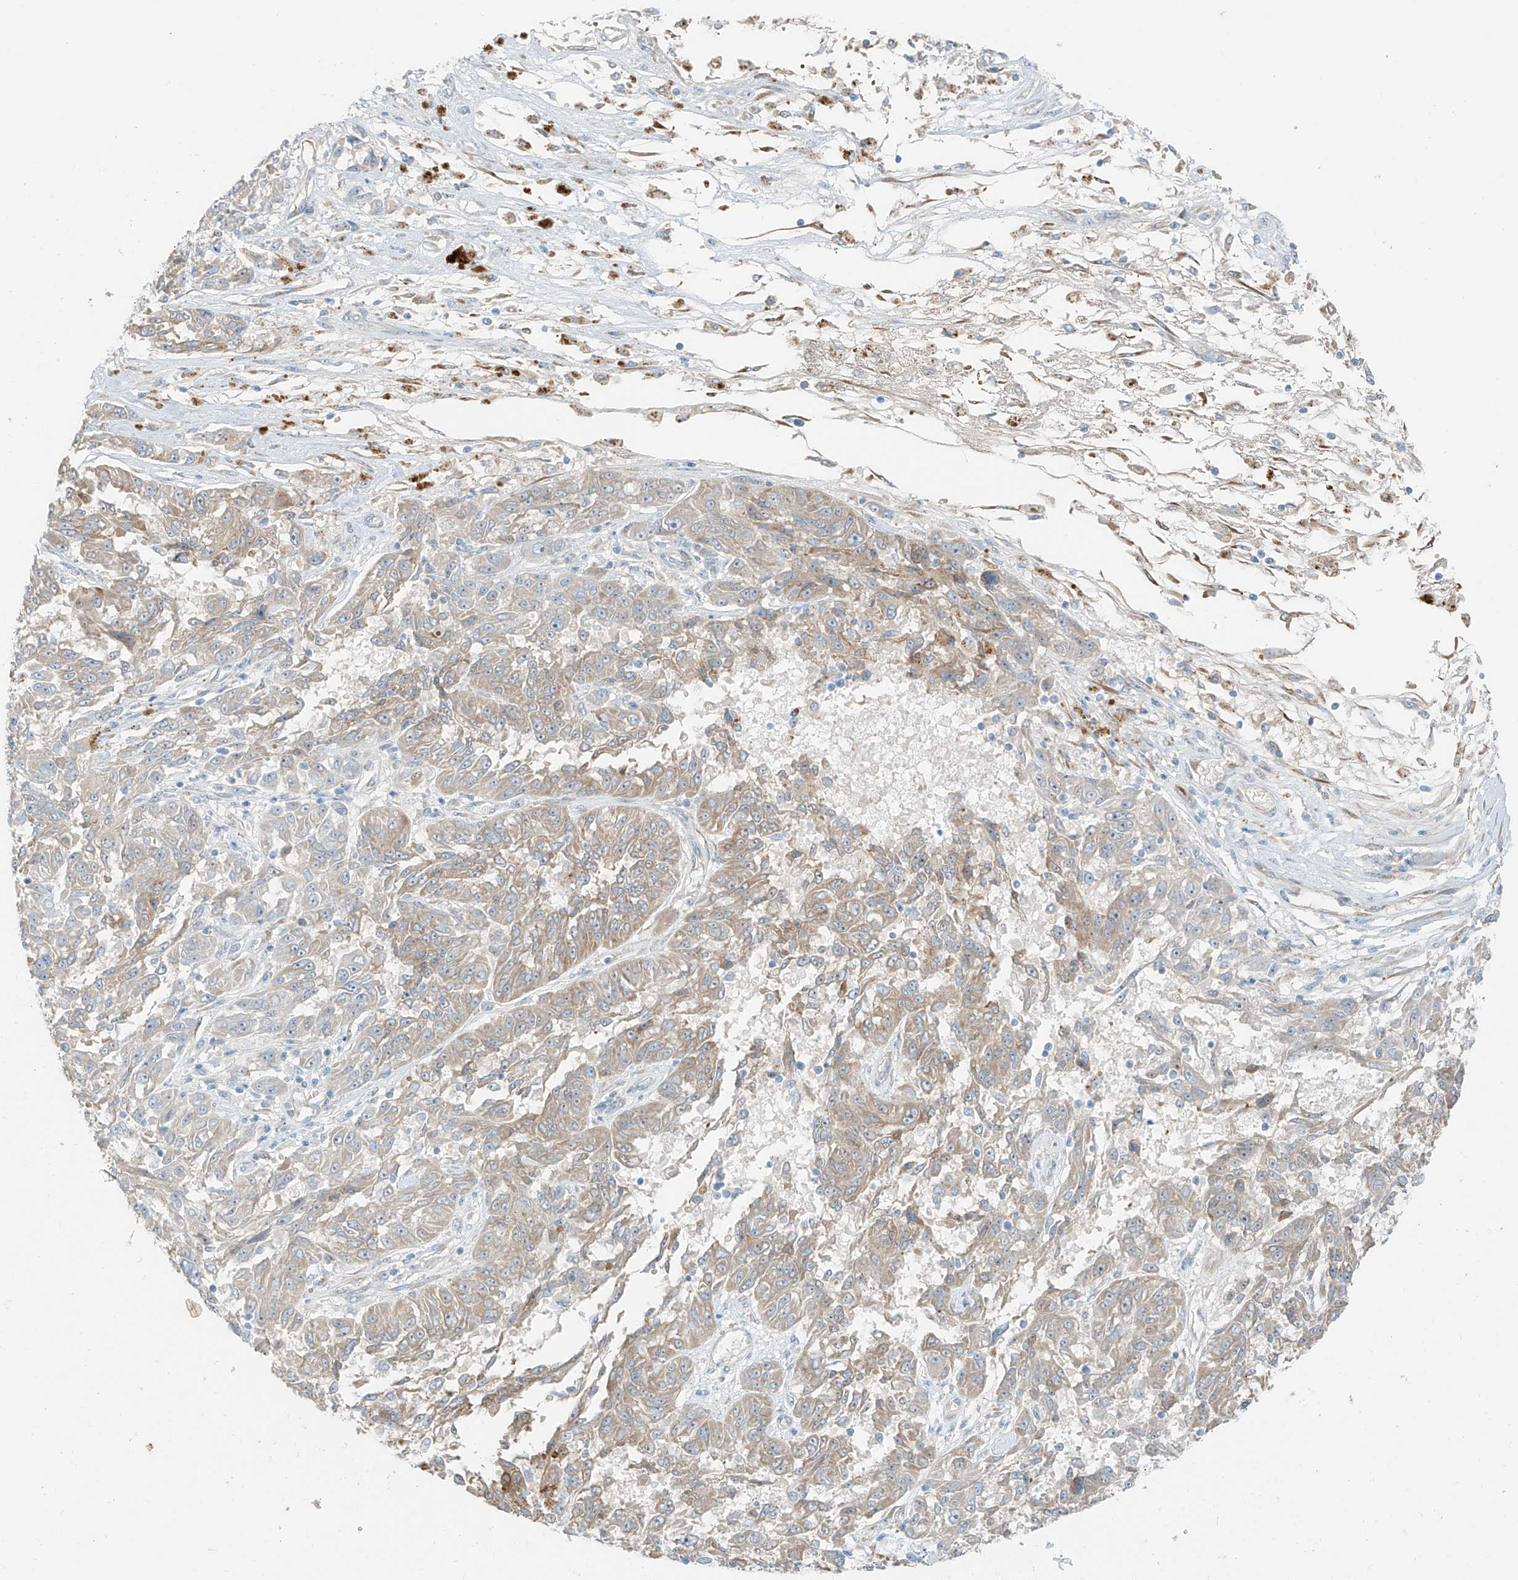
{"staining": {"intensity": "weak", "quantity": "25%-75%", "location": "cytoplasmic/membranous"}, "tissue": "melanoma", "cell_type": "Tumor cells", "image_type": "cancer", "snomed": [{"axis": "morphology", "description": "Malignant melanoma, NOS"}, {"axis": "topography", "description": "Skin"}], "caption": "Malignant melanoma stained with a protein marker demonstrates weak staining in tumor cells.", "gene": "FSTL1", "patient": {"sex": "male", "age": 53}}